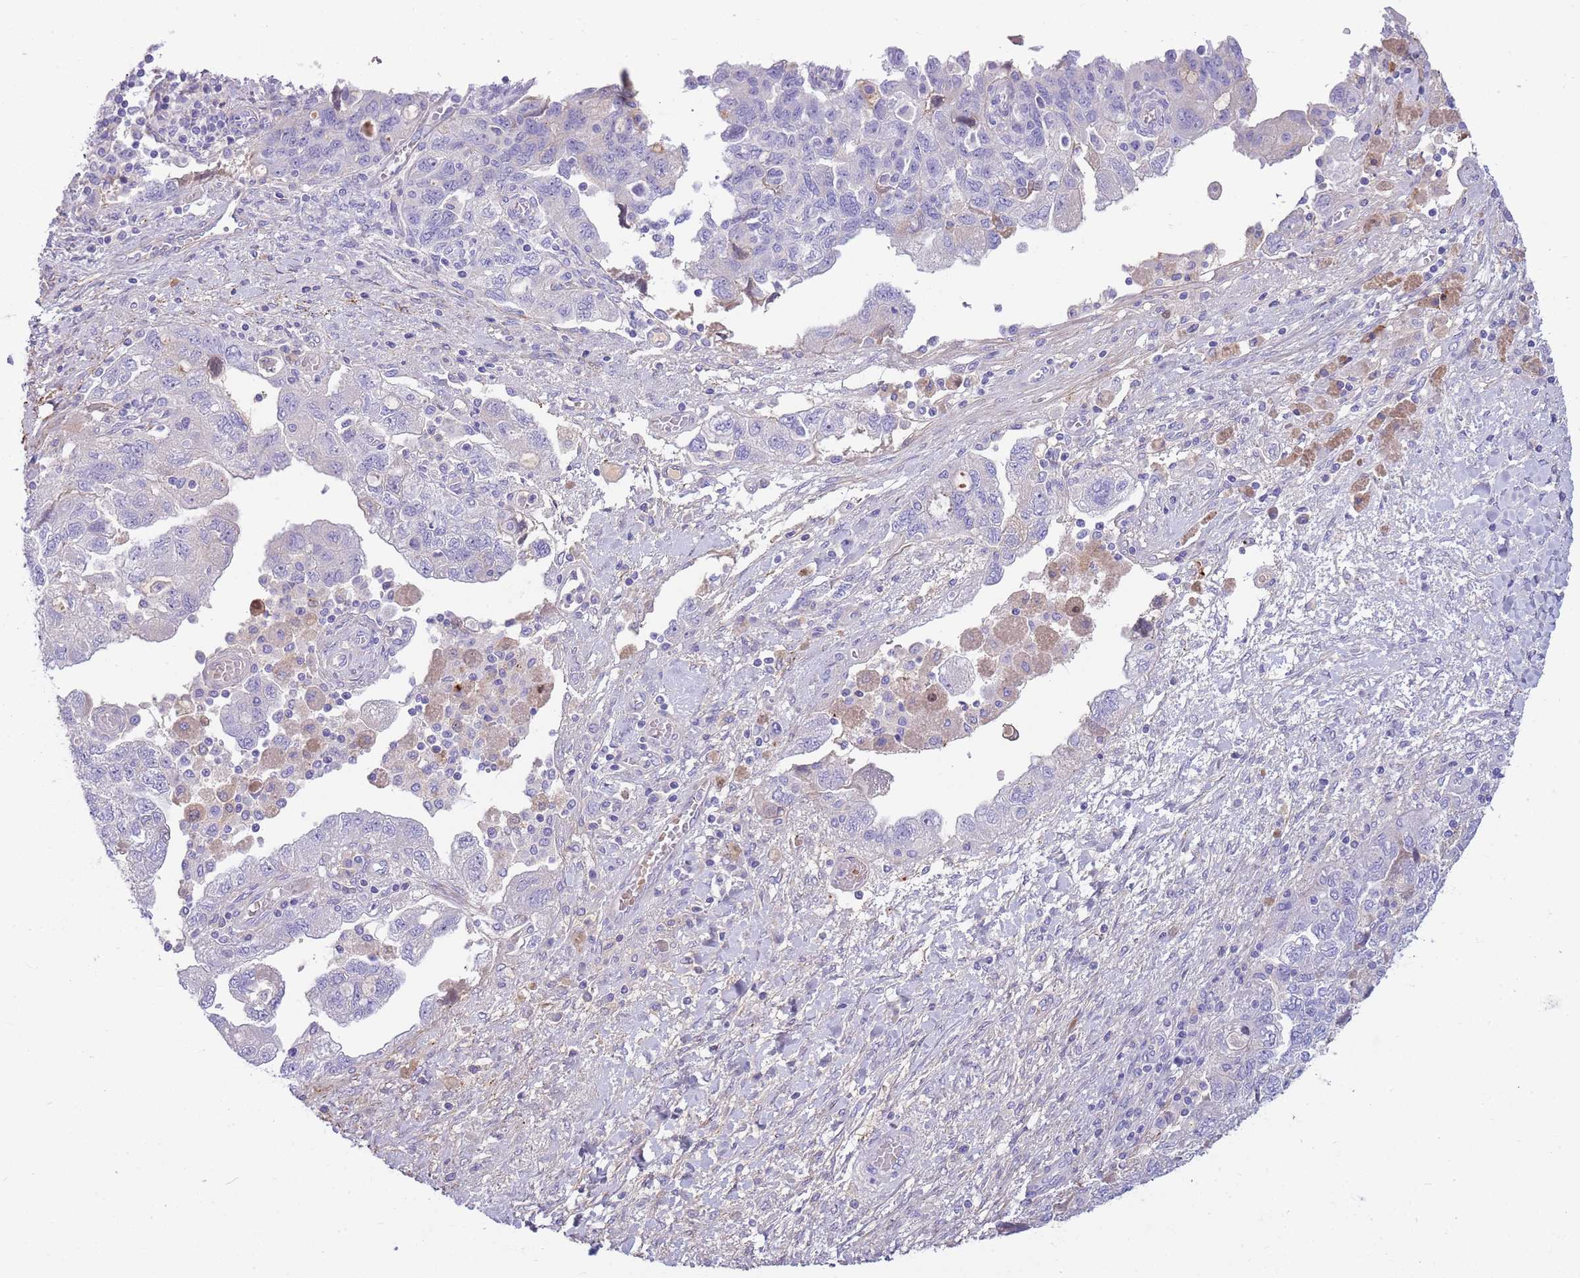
{"staining": {"intensity": "negative", "quantity": "none", "location": "none"}, "tissue": "ovarian cancer", "cell_type": "Tumor cells", "image_type": "cancer", "snomed": [{"axis": "morphology", "description": "Carcinoma, NOS"}, {"axis": "morphology", "description": "Cystadenocarcinoma, serous, NOS"}, {"axis": "topography", "description": "Ovary"}], "caption": "Immunohistochemical staining of carcinoma (ovarian) exhibits no significant positivity in tumor cells.", "gene": "LEPROTL1", "patient": {"sex": "female", "age": 69}}